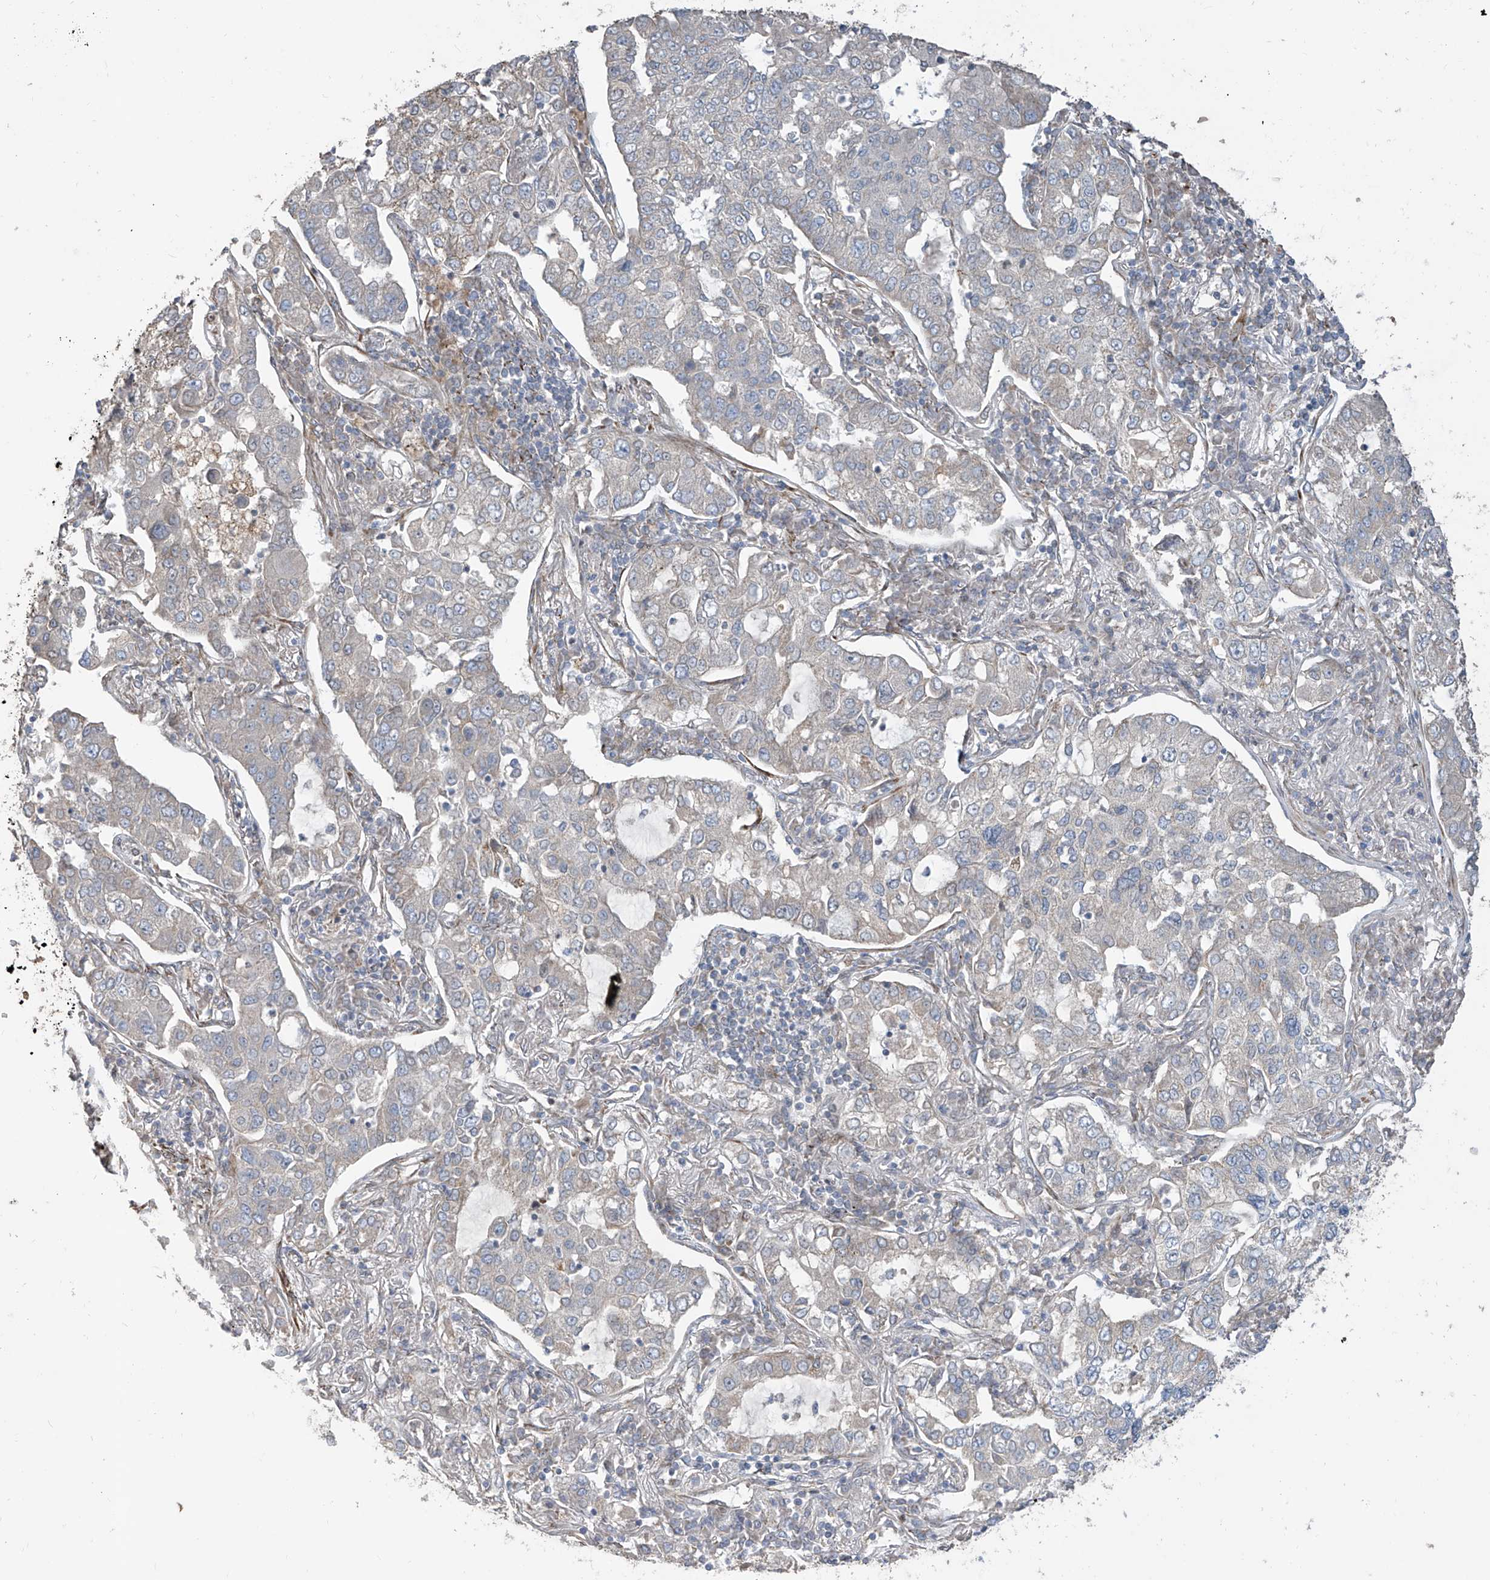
{"staining": {"intensity": "negative", "quantity": "none", "location": "none"}, "tissue": "lung cancer", "cell_type": "Tumor cells", "image_type": "cancer", "snomed": [{"axis": "morphology", "description": "Adenocarcinoma, NOS"}, {"axis": "topography", "description": "Lung"}], "caption": "IHC of human lung cancer (adenocarcinoma) reveals no positivity in tumor cells.", "gene": "ABTB1", "patient": {"sex": "male", "age": 49}}